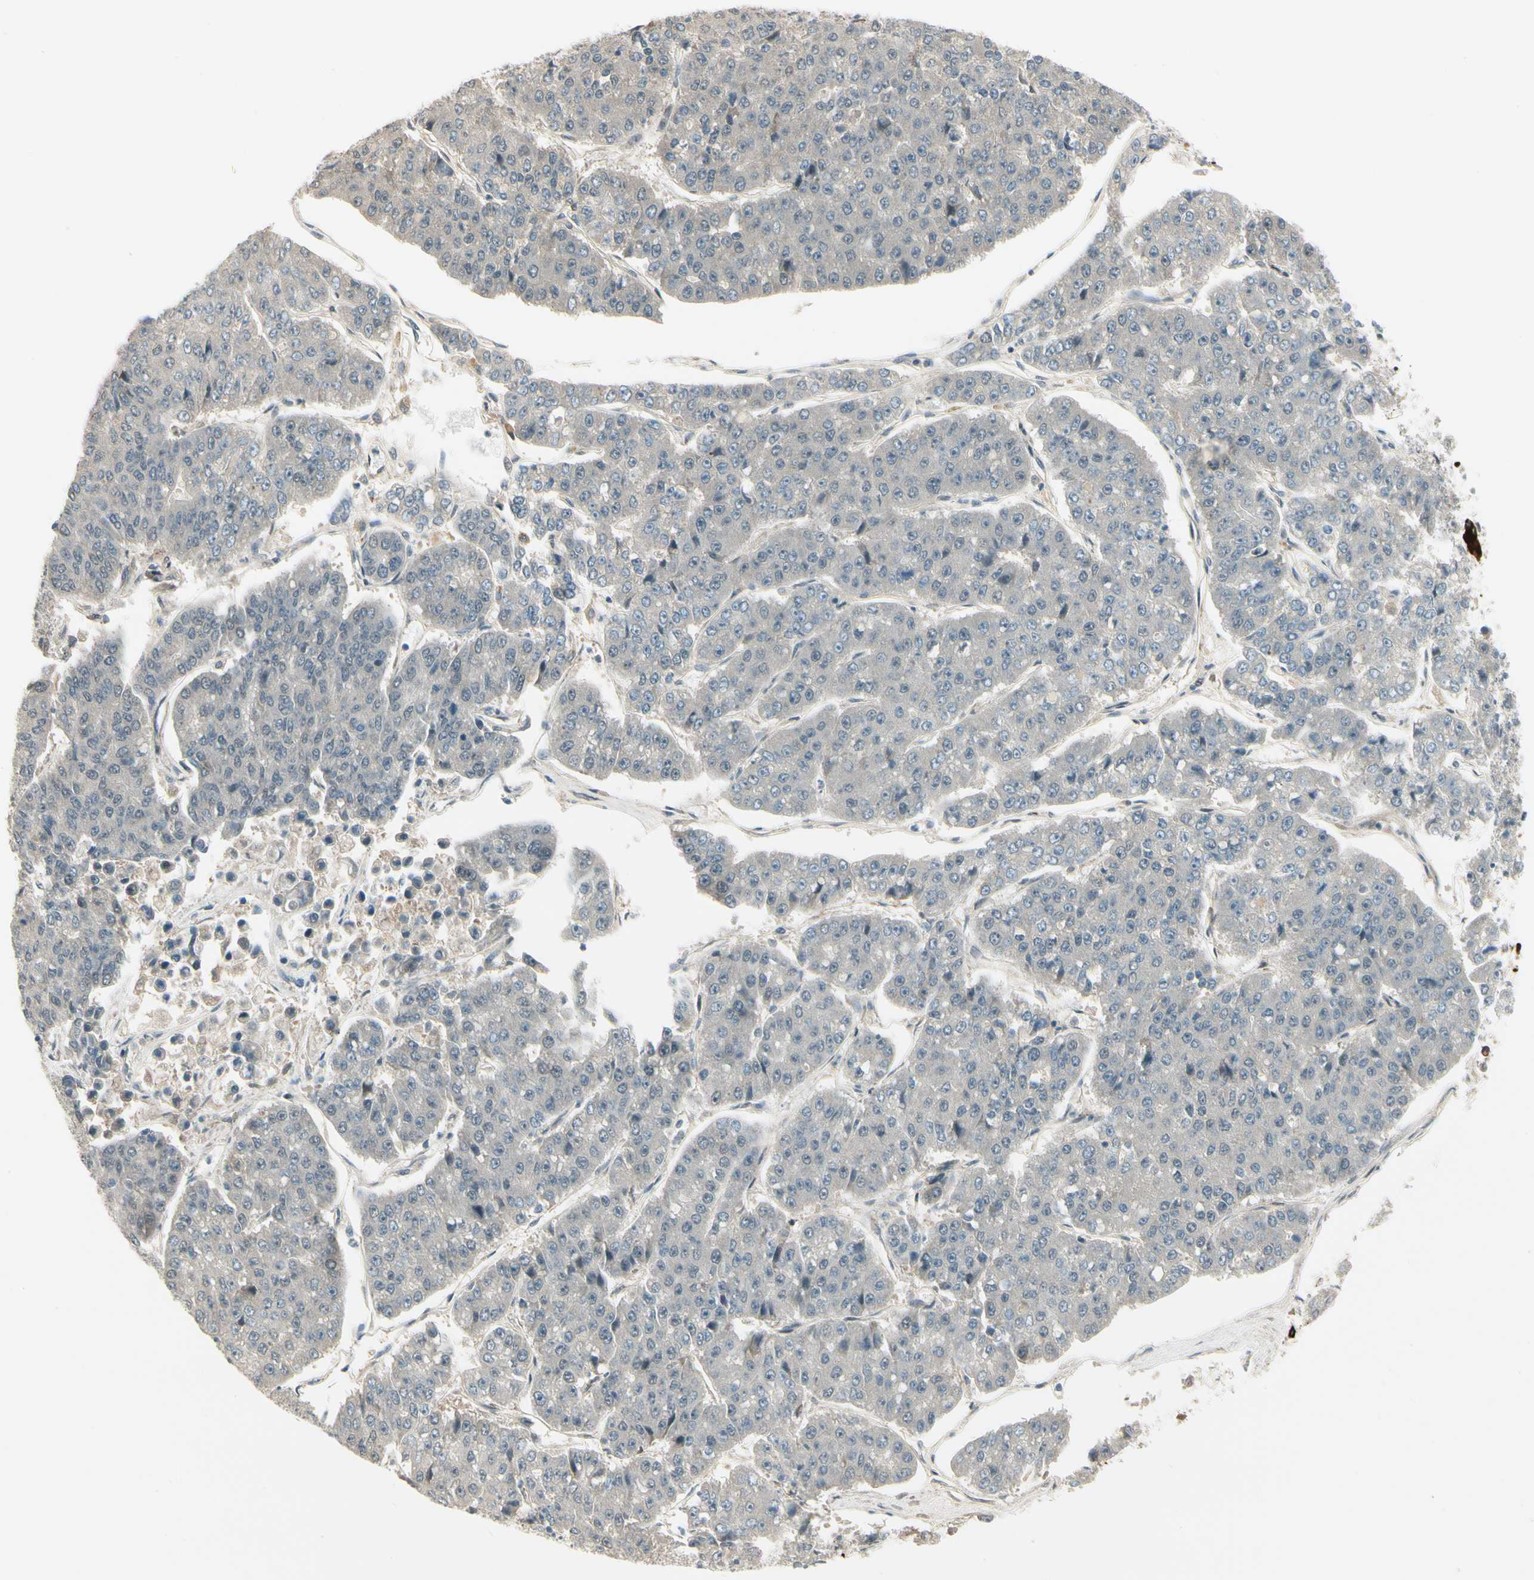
{"staining": {"intensity": "negative", "quantity": "none", "location": "none"}, "tissue": "pancreatic cancer", "cell_type": "Tumor cells", "image_type": "cancer", "snomed": [{"axis": "morphology", "description": "Adenocarcinoma, NOS"}, {"axis": "topography", "description": "Pancreas"}], "caption": "This is a histopathology image of IHC staining of adenocarcinoma (pancreatic), which shows no expression in tumor cells. Nuclei are stained in blue.", "gene": "EPHB3", "patient": {"sex": "male", "age": 50}}